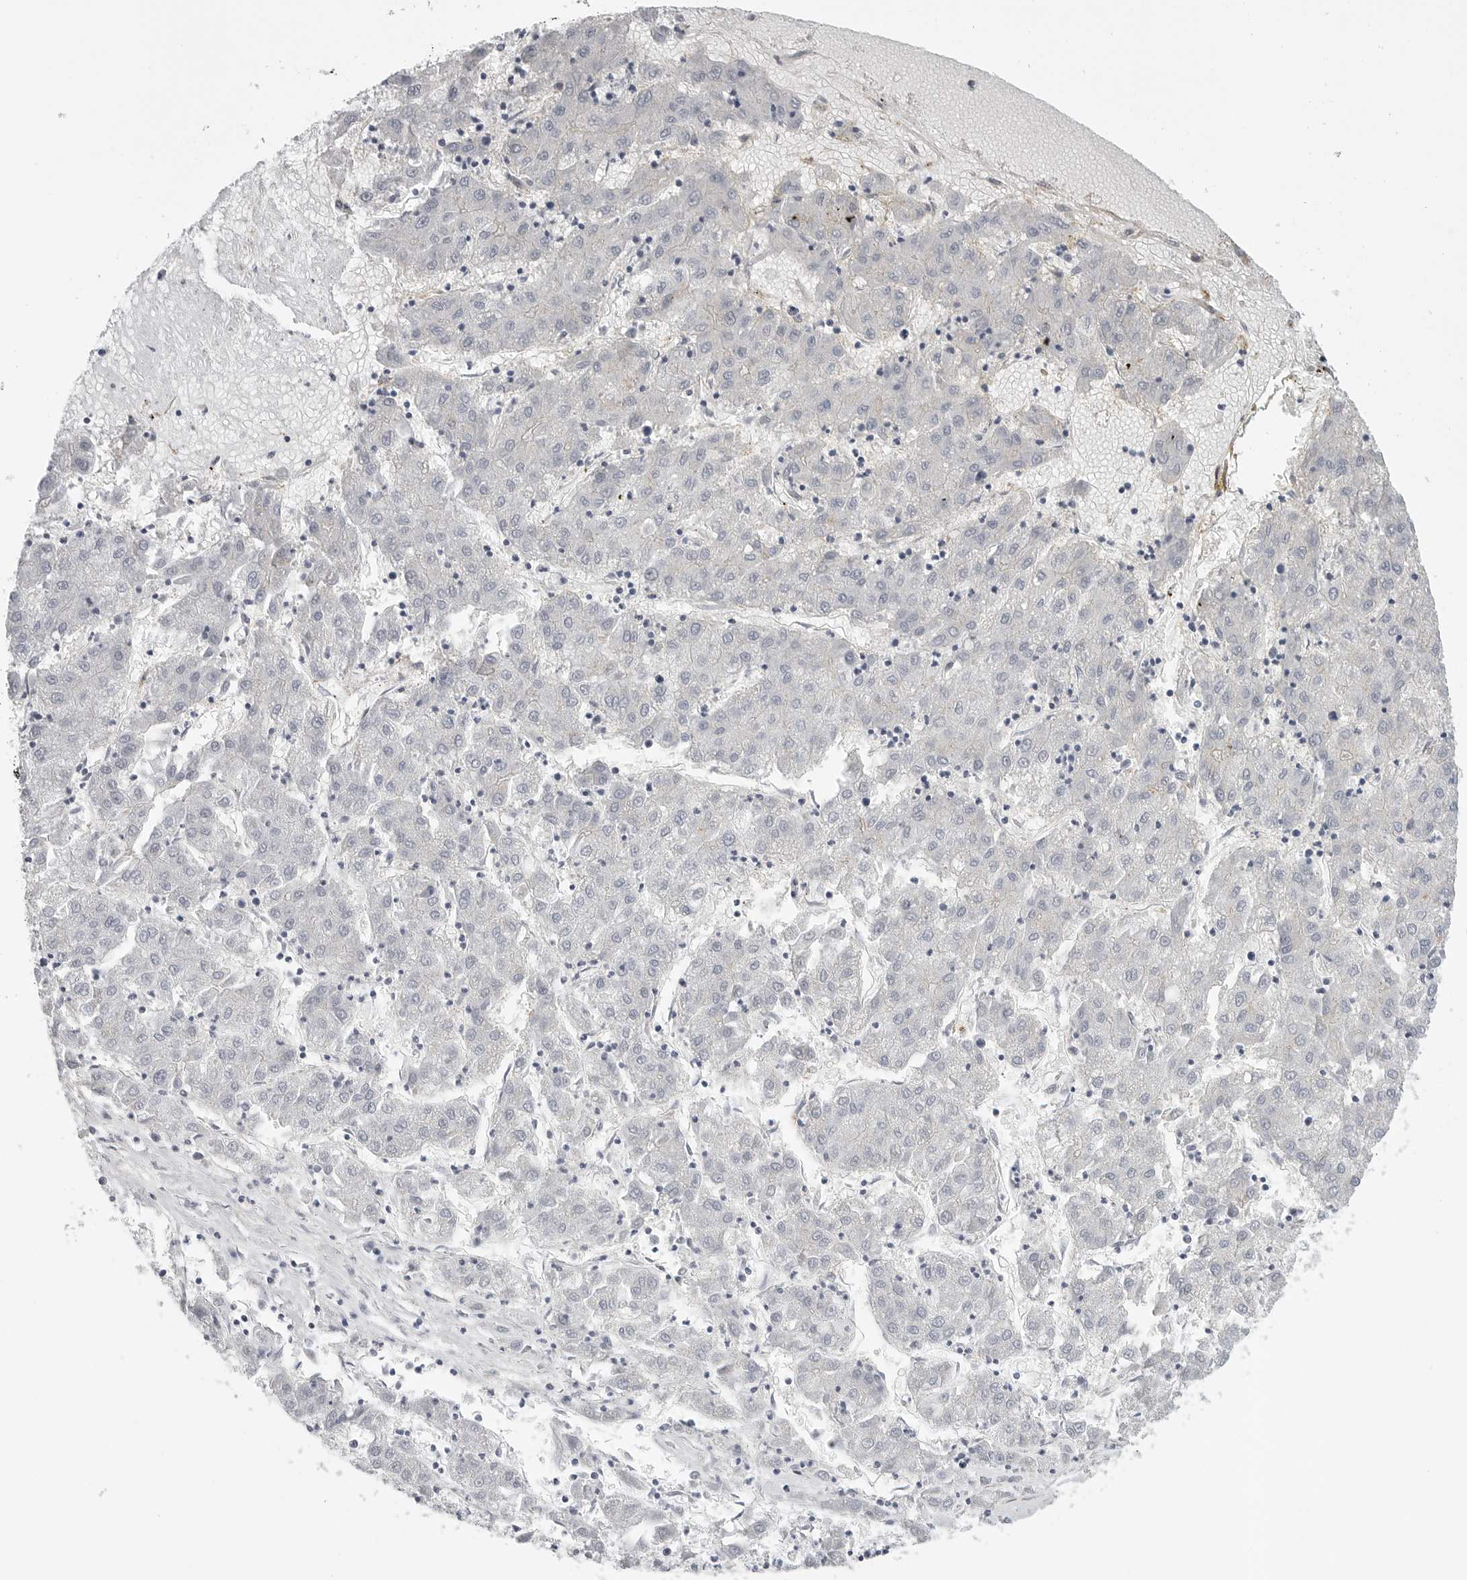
{"staining": {"intensity": "negative", "quantity": "none", "location": "none"}, "tissue": "liver cancer", "cell_type": "Tumor cells", "image_type": "cancer", "snomed": [{"axis": "morphology", "description": "Carcinoma, Hepatocellular, NOS"}, {"axis": "topography", "description": "Liver"}], "caption": "Immunohistochemistry histopathology image of neoplastic tissue: liver cancer (hepatocellular carcinoma) stained with DAB (3,3'-diaminobenzidine) reveals no significant protein expression in tumor cells. Nuclei are stained in blue.", "gene": "TNR", "patient": {"sex": "male", "age": 72}}